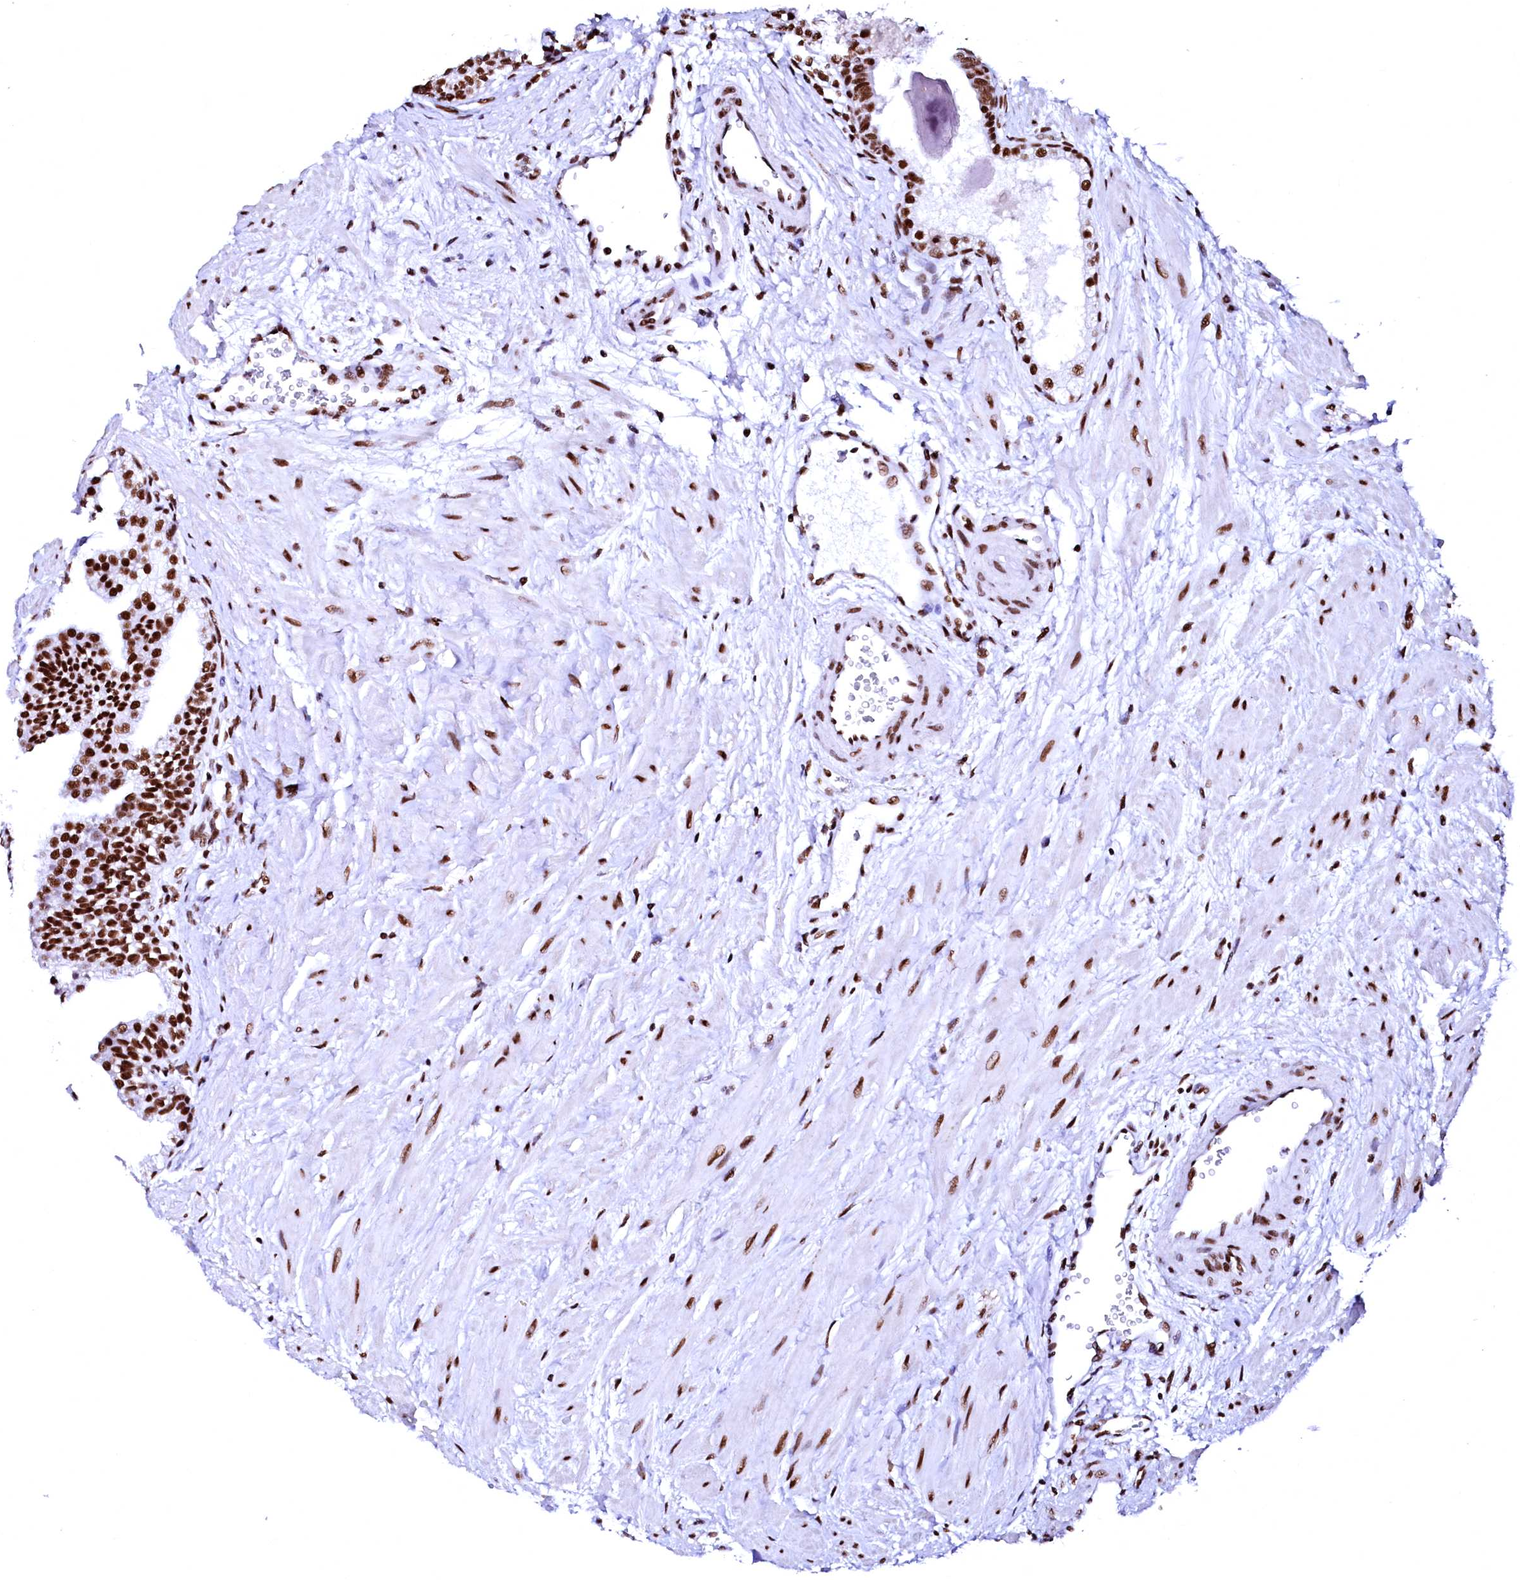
{"staining": {"intensity": "strong", "quantity": ">75%", "location": "nuclear"}, "tissue": "prostate", "cell_type": "Glandular cells", "image_type": "normal", "snomed": [{"axis": "morphology", "description": "Normal tissue, NOS"}, {"axis": "topography", "description": "Prostate"}], "caption": "Protein staining reveals strong nuclear staining in about >75% of glandular cells in normal prostate. The staining was performed using DAB to visualize the protein expression in brown, while the nuclei were stained in blue with hematoxylin (Magnification: 20x).", "gene": "CPSF6", "patient": {"sex": "male", "age": 48}}